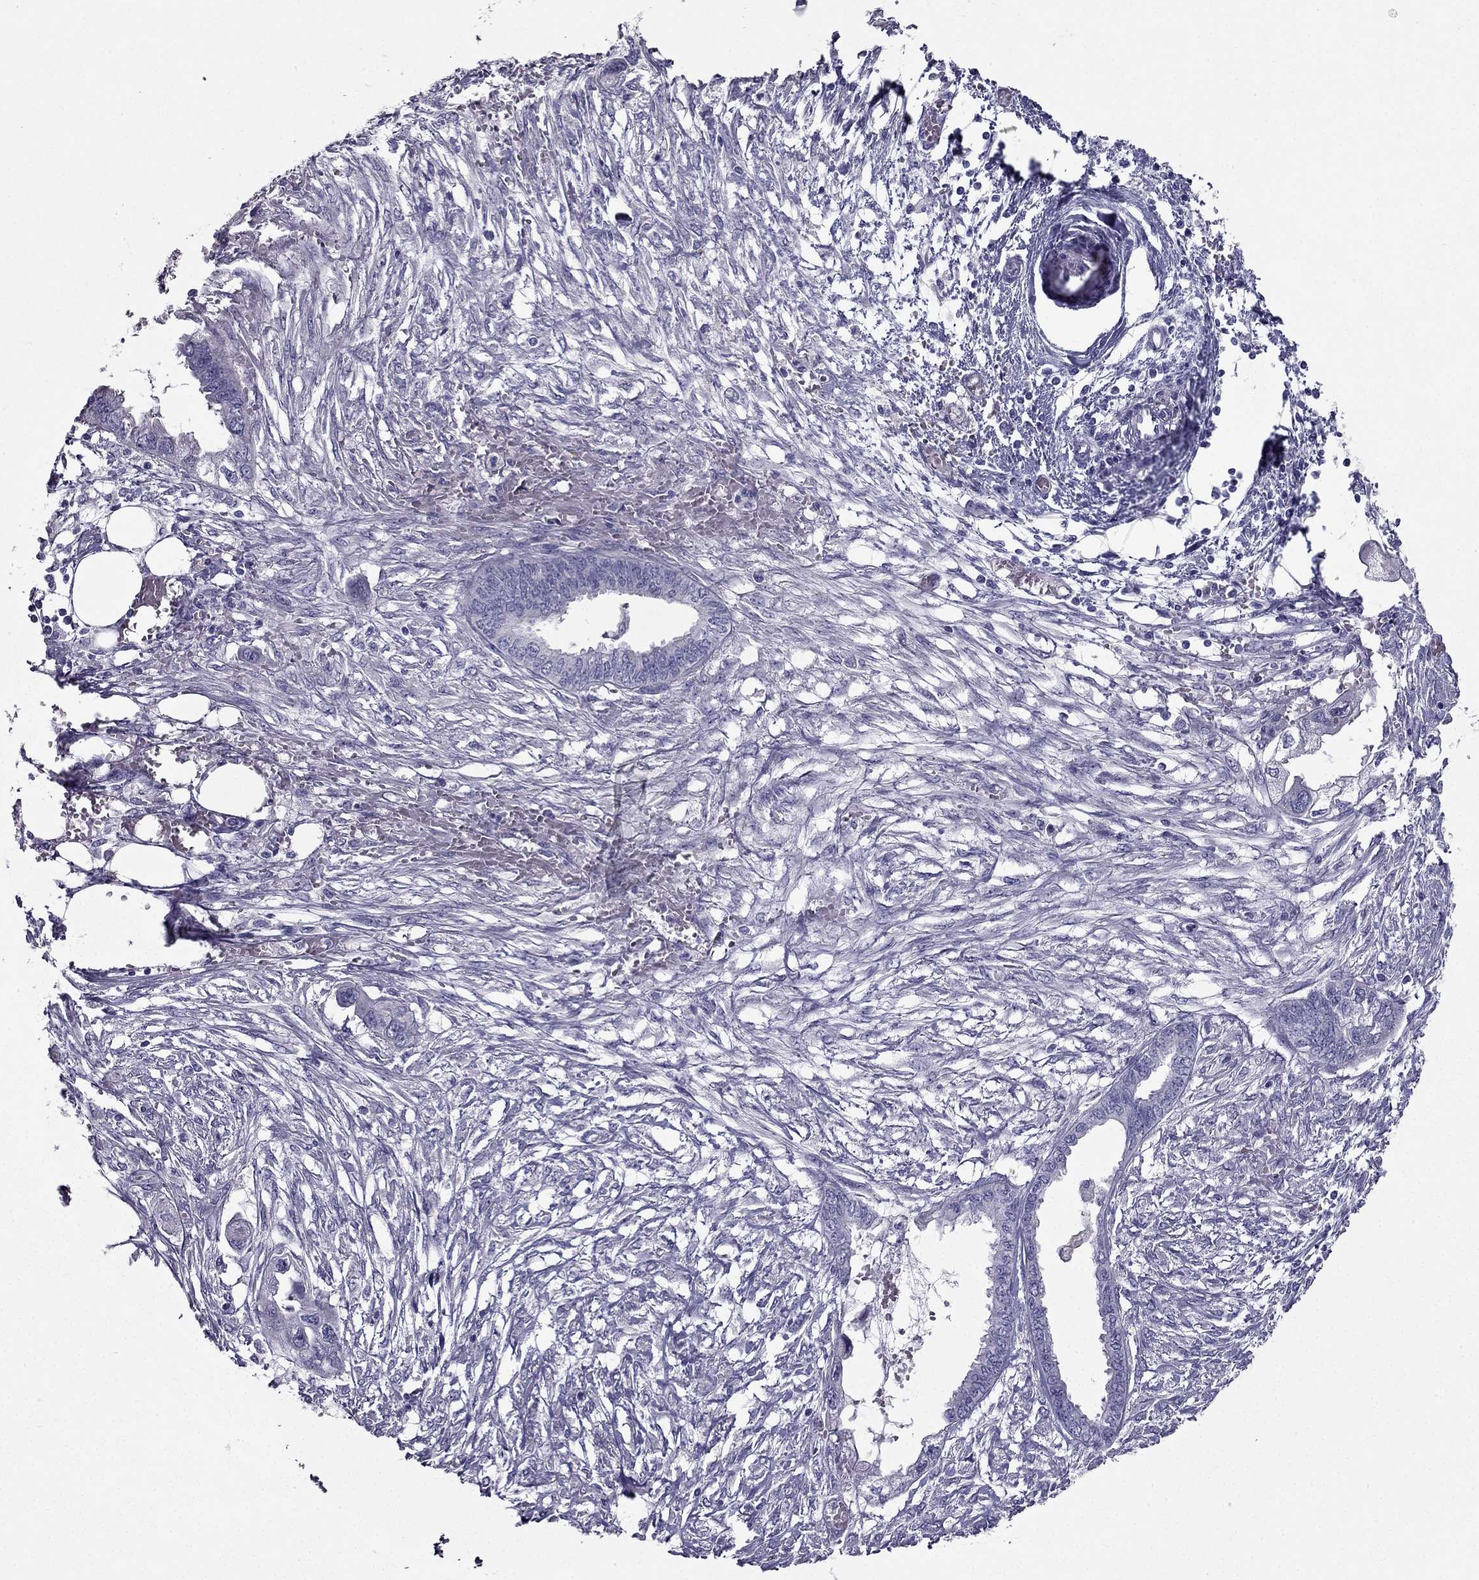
{"staining": {"intensity": "negative", "quantity": "none", "location": "none"}, "tissue": "endometrial cancer", "cell_type": "Tumor cells", "image_type": "cancer", "snomed": [{"axis": "morphology", "description": "Adenocarcinoma, NOS"}, {"axis": "morphology", "description": "Adenocarcinoma, metastatic, NOS"}, {"axis": "topography", "description": "Adipose tissue"}, {"axis": "topography", "description": "Endometrium"}], "caption": "Immunohistochemistry (IHC) of human endometrial metastatic adenocarcinoma demonstrates no staining in tumor cells.", "gene": "ZNF541", "patient": {"sex": "female", "age": 67}}